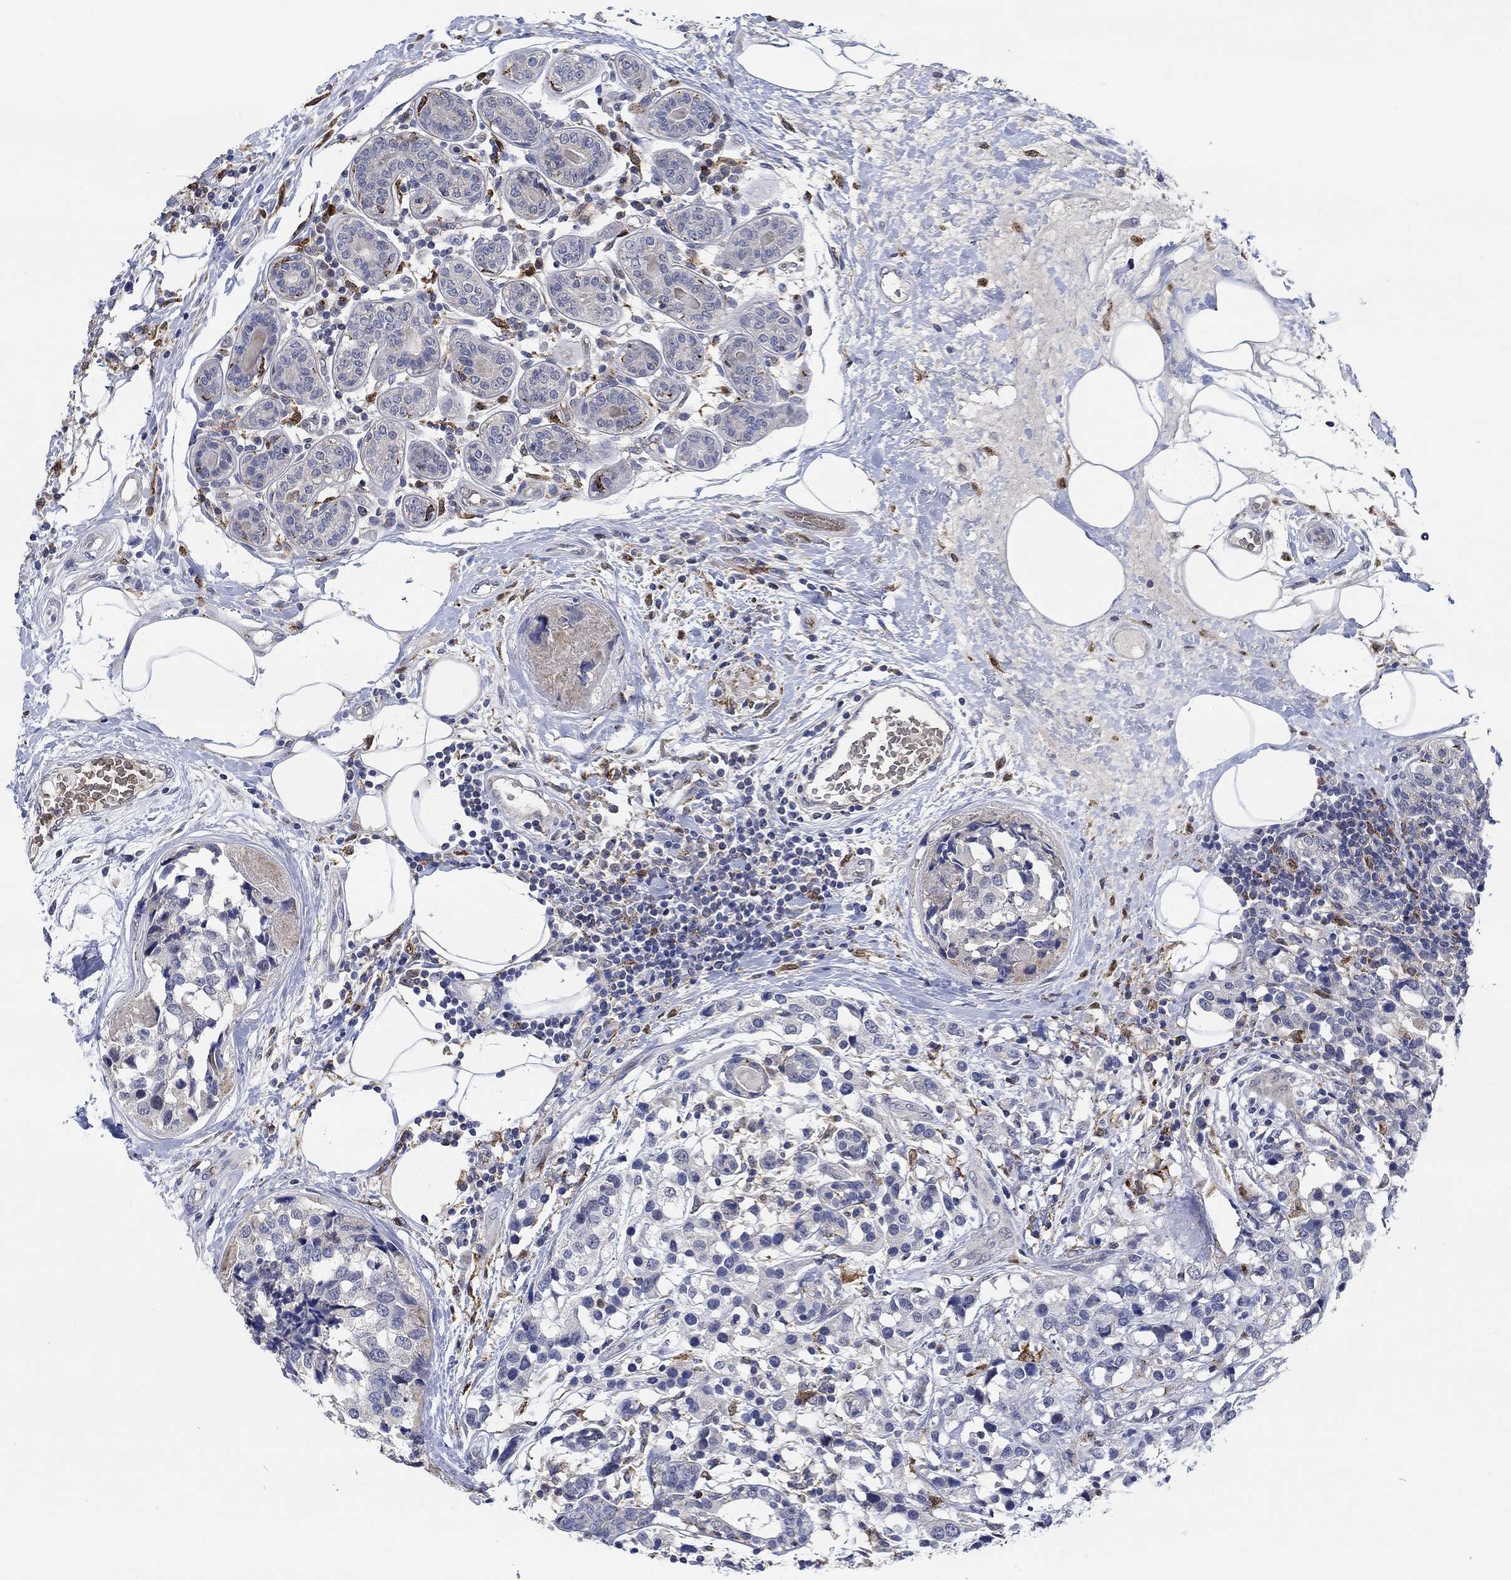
{"staining": {"intensity": "negative", "quantity": "none", "location": "none"}, "tissue": "breast cancer", "cell_type": "Tumor cells", "image_type": "cancer", "snomed": [{"axis": "morphology", "description": "Lobular carcinoma"}, {"axis": "topography", "description": "Breast"}], "caption": "Tumor cells are negative for protein expression in human lobular carcinoma (breast).", "gene": "MPP1", "patient": {"sex": "female", "age": 59}}